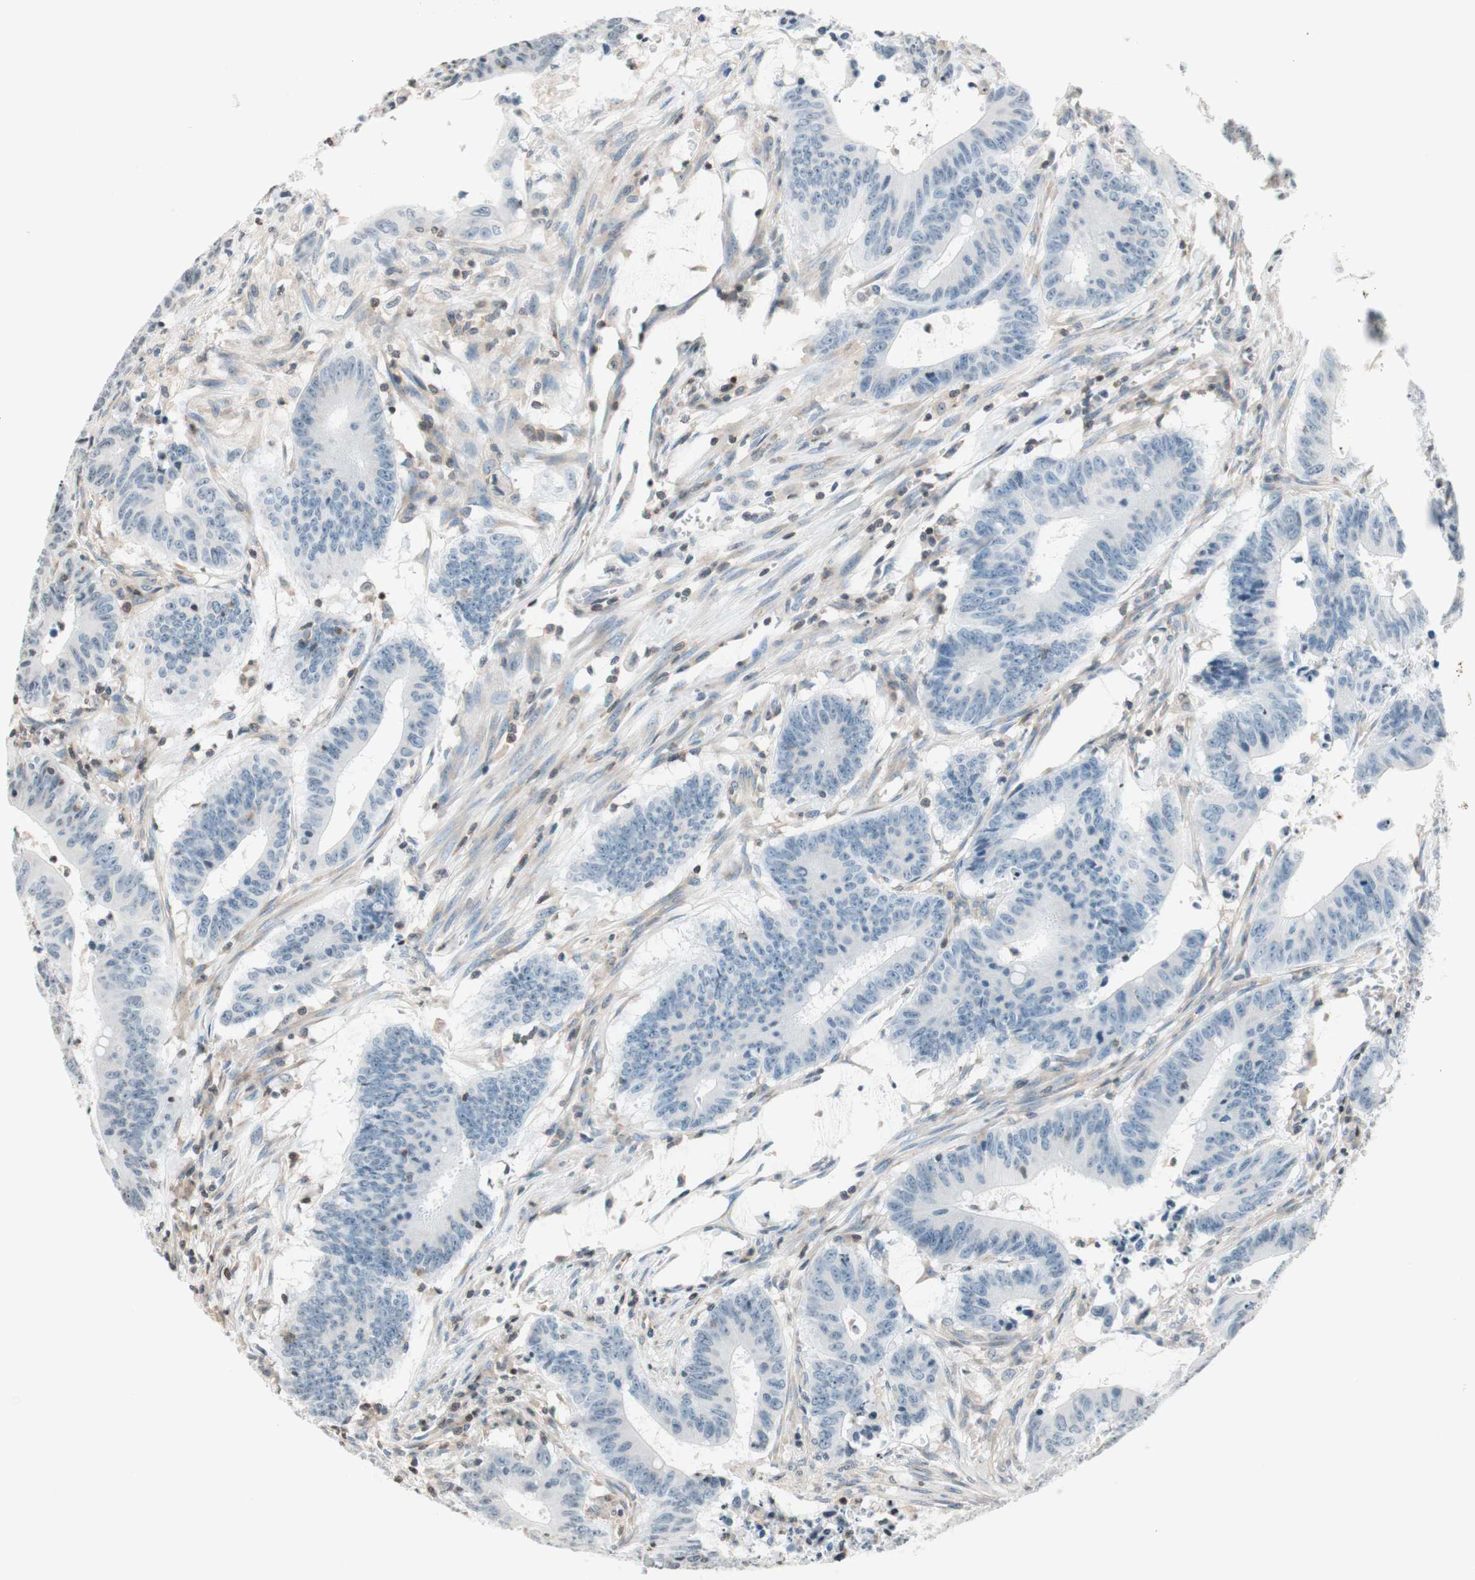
{"staining": {"intensity": "negative", "quantity": "none", "location": "none"}, "tissue": "colorectal cancer", "cell_type": "Tumor cells", "image_type": "cancer", "snomed": [{"axis": "morphology", "description": "Adenocarcinoma, NOS"}, {"axis": "topography", "description": "Colon"}], "caption": "High magnification brightfield microscopy of colorectal cancer (adenocarcinoma) stained with DAB (3,3'-diaminobenzidine) (brown) and counterstained with hematoxylin (blue): tumor cells show no significant positivity.", "gene": "WIPF1", "patient": {"sex": "male", "age": 45}}